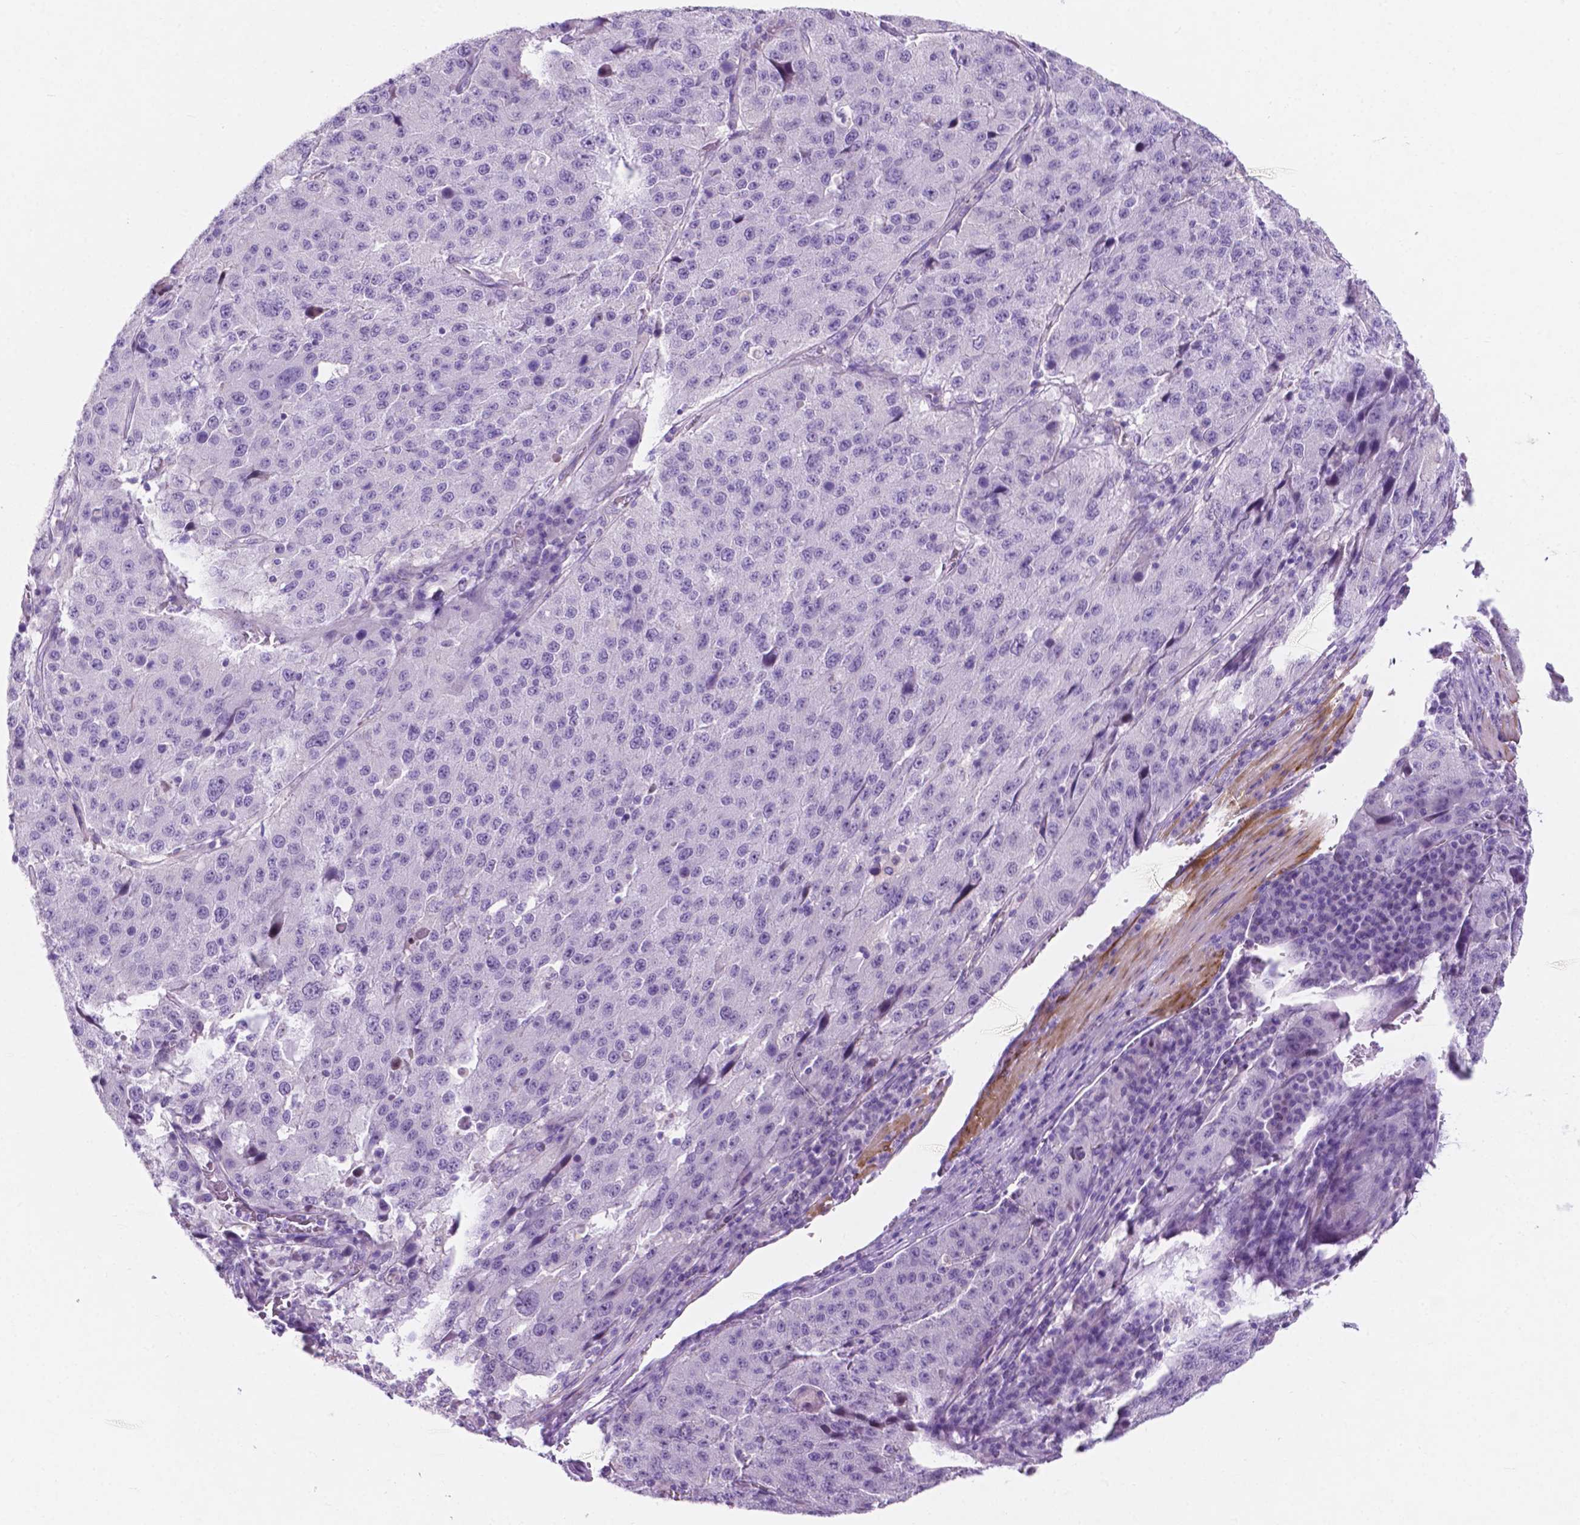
{"staining": {"intensity": "negative", "quantity": "none", "location": "none"}, "tissue": "stomach cancer", "cell_type": "Tumor cells", "image_type": "cancer", "snomed": [{"axis": "morphology", "description": "Adenocarcinoma, NOS"}, {"axis": "topography", "description": "Stomach"}], "caption": "Immunohistochemical staining of human stomach cancer shows no significant positivity in tumor cells. Brightfield microscopy of immunohistochemistry stained with DAB (brown) and hematoxylin (blue), captured at high magnification.", "gene": "ASPG", "patient": {"sex": "male", "age": 71}}